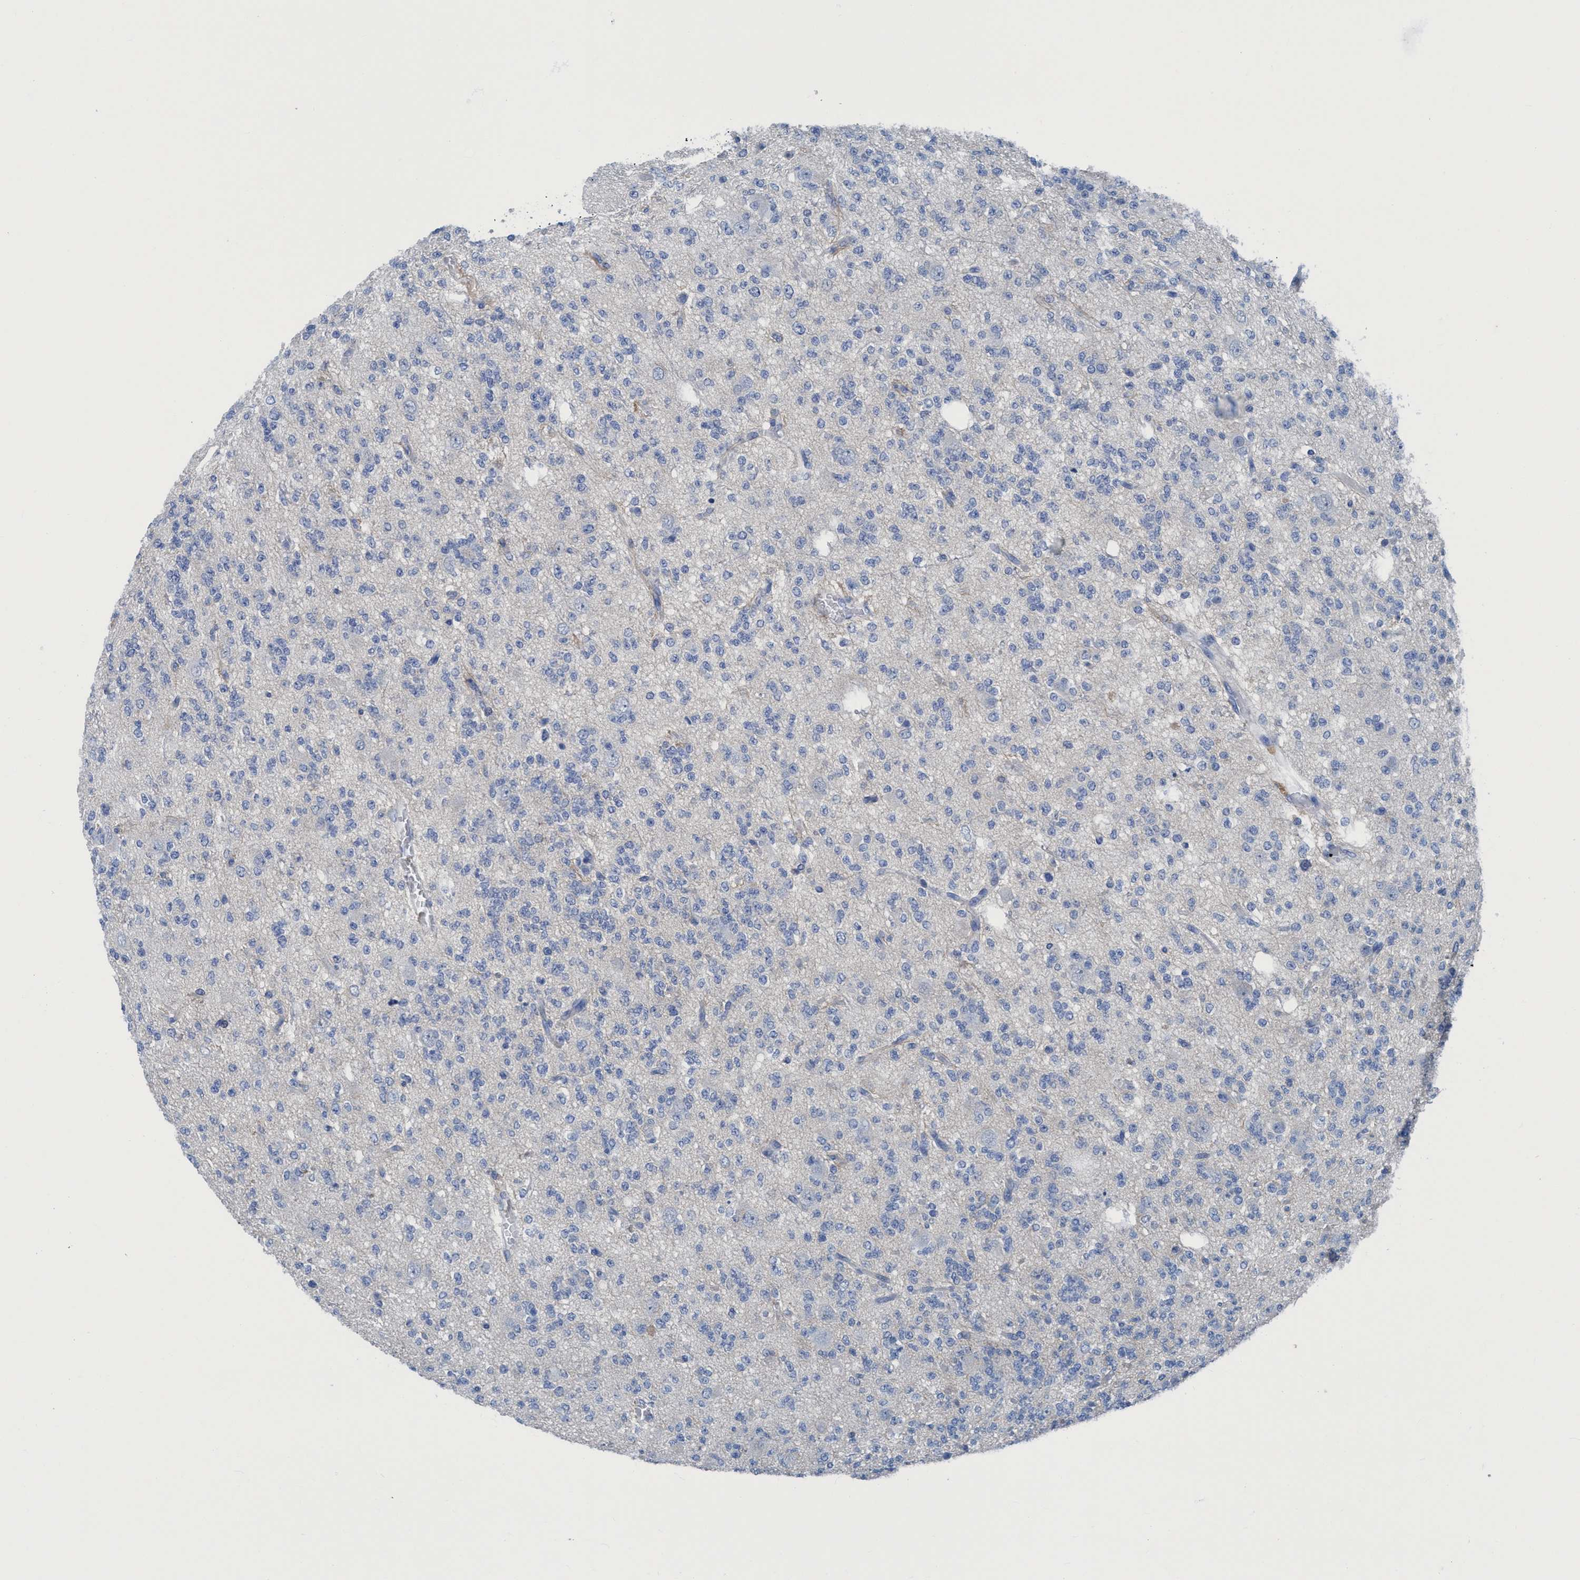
{"staining": {"intensity": "negative", "quantity": "none", "location": "none"}, "tissue": "glioma", "cell_type": "Tumor cells", "image_type": "cancer", "snomed": [{"axis": "morphology", "description": "Glioma, malignant, Low grade"}, {"axis": "topography", "description": "Brain"}], "caption": "Tumor cells show no significant protein expression in malignant low-grade glioma.", "gene": "DNAI1", "patient": {"sex": "male", "age": 38}}